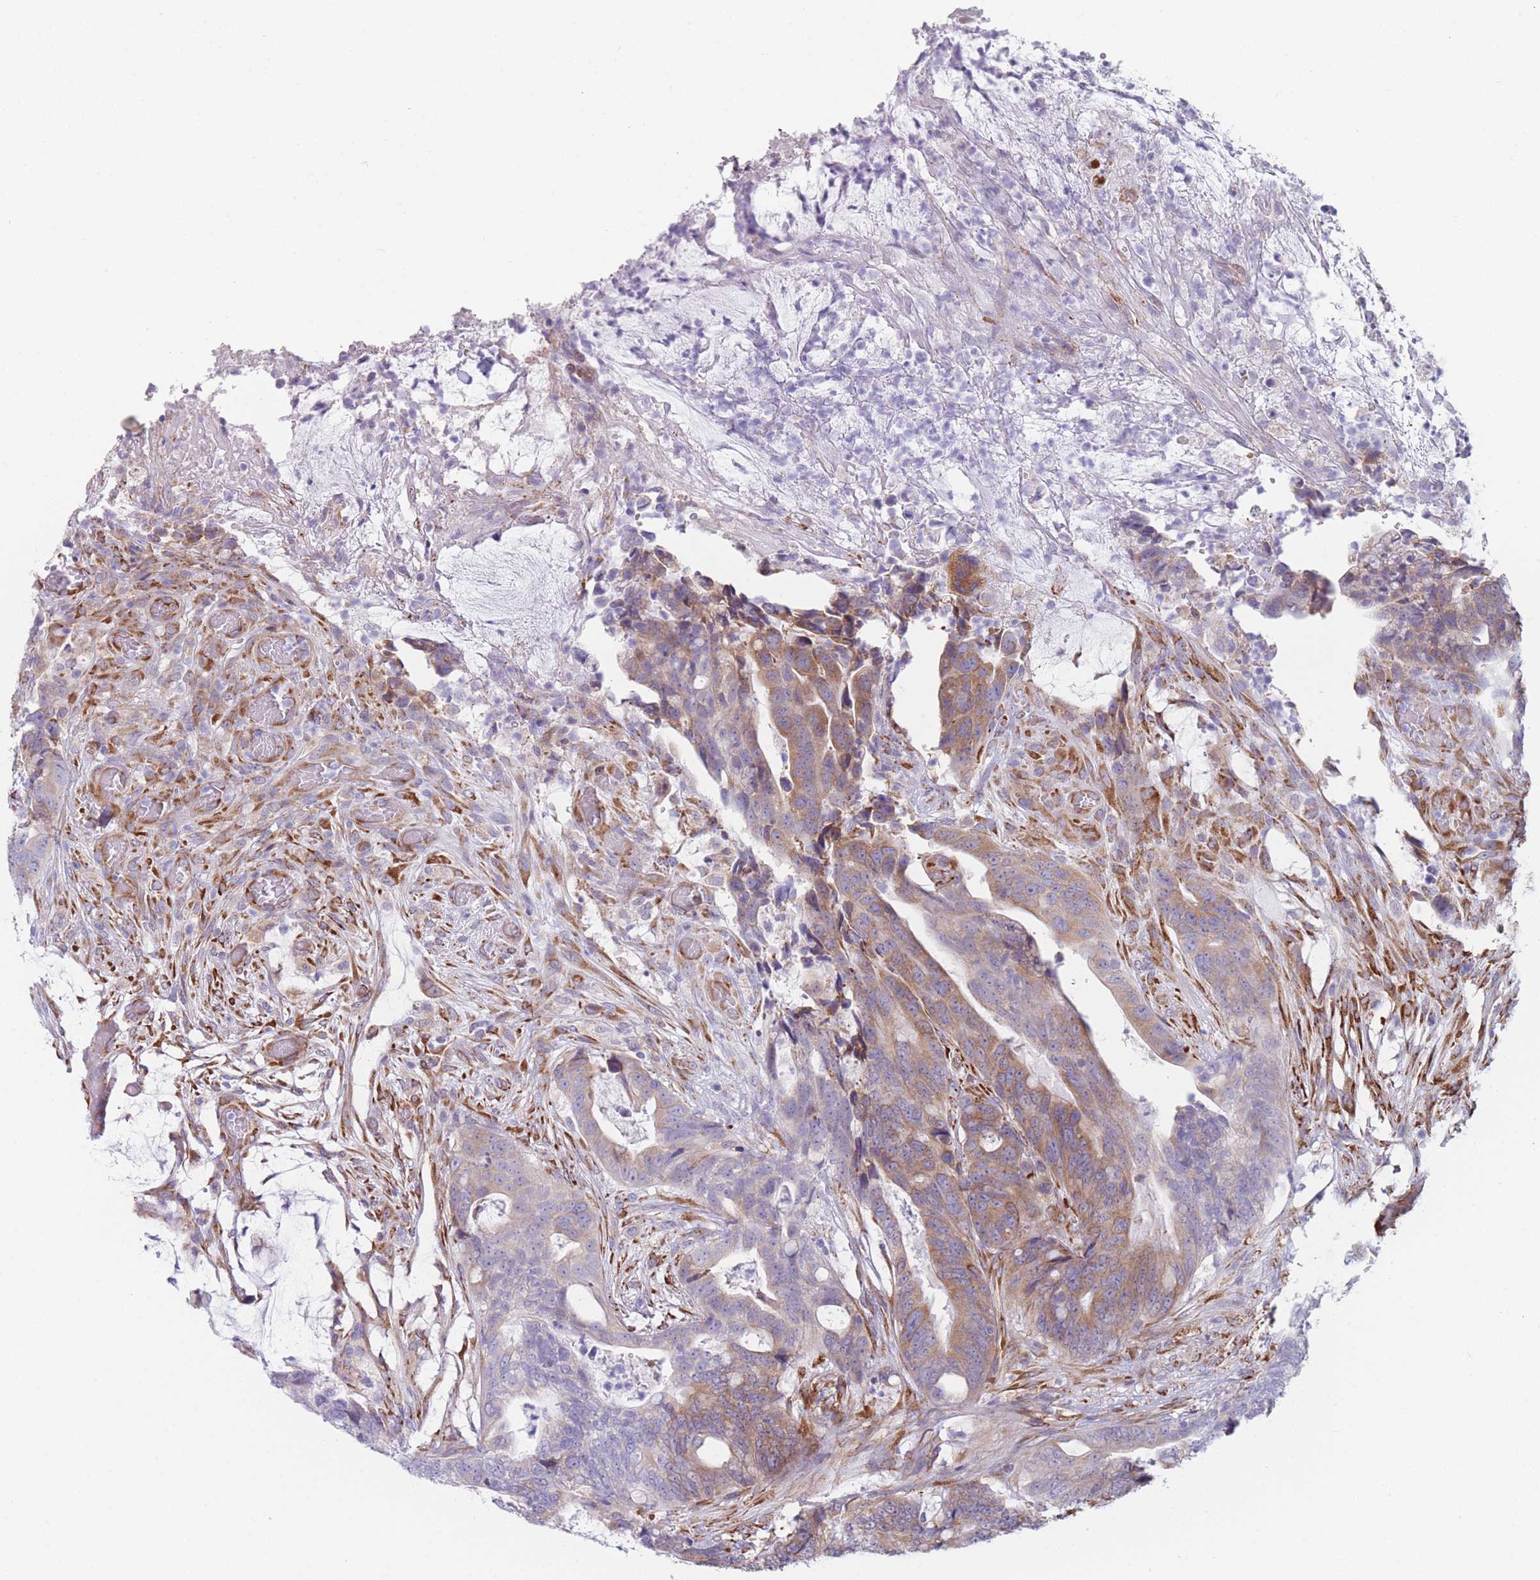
{"staining": {"intensity": "moderate", "quantity": "25%-75%", "location": "cytoplasmic/membranous"}, "tissue": "colorectal cancer", "cell_type": "Tumor cells", "image_type": "cancer", "snomed": [{"axis": "morphology", "description": "Adenocarcinoma, NOS"}, {"axis": "topography", "description": "Colon"}], "caption": "A micrograph of adenocarcinoma (colorectal) stained for a protein displays moderate cytoplasmic/membranous brown staining in tumor cells. The staining was performed using DAB (3,3'-diaminobenzidine), with brown indicating positive protein expression. Nuclei are stained blue with hematoxylin.", "gene": "AK9", "patient": {"sex": "female", "age": 82}}